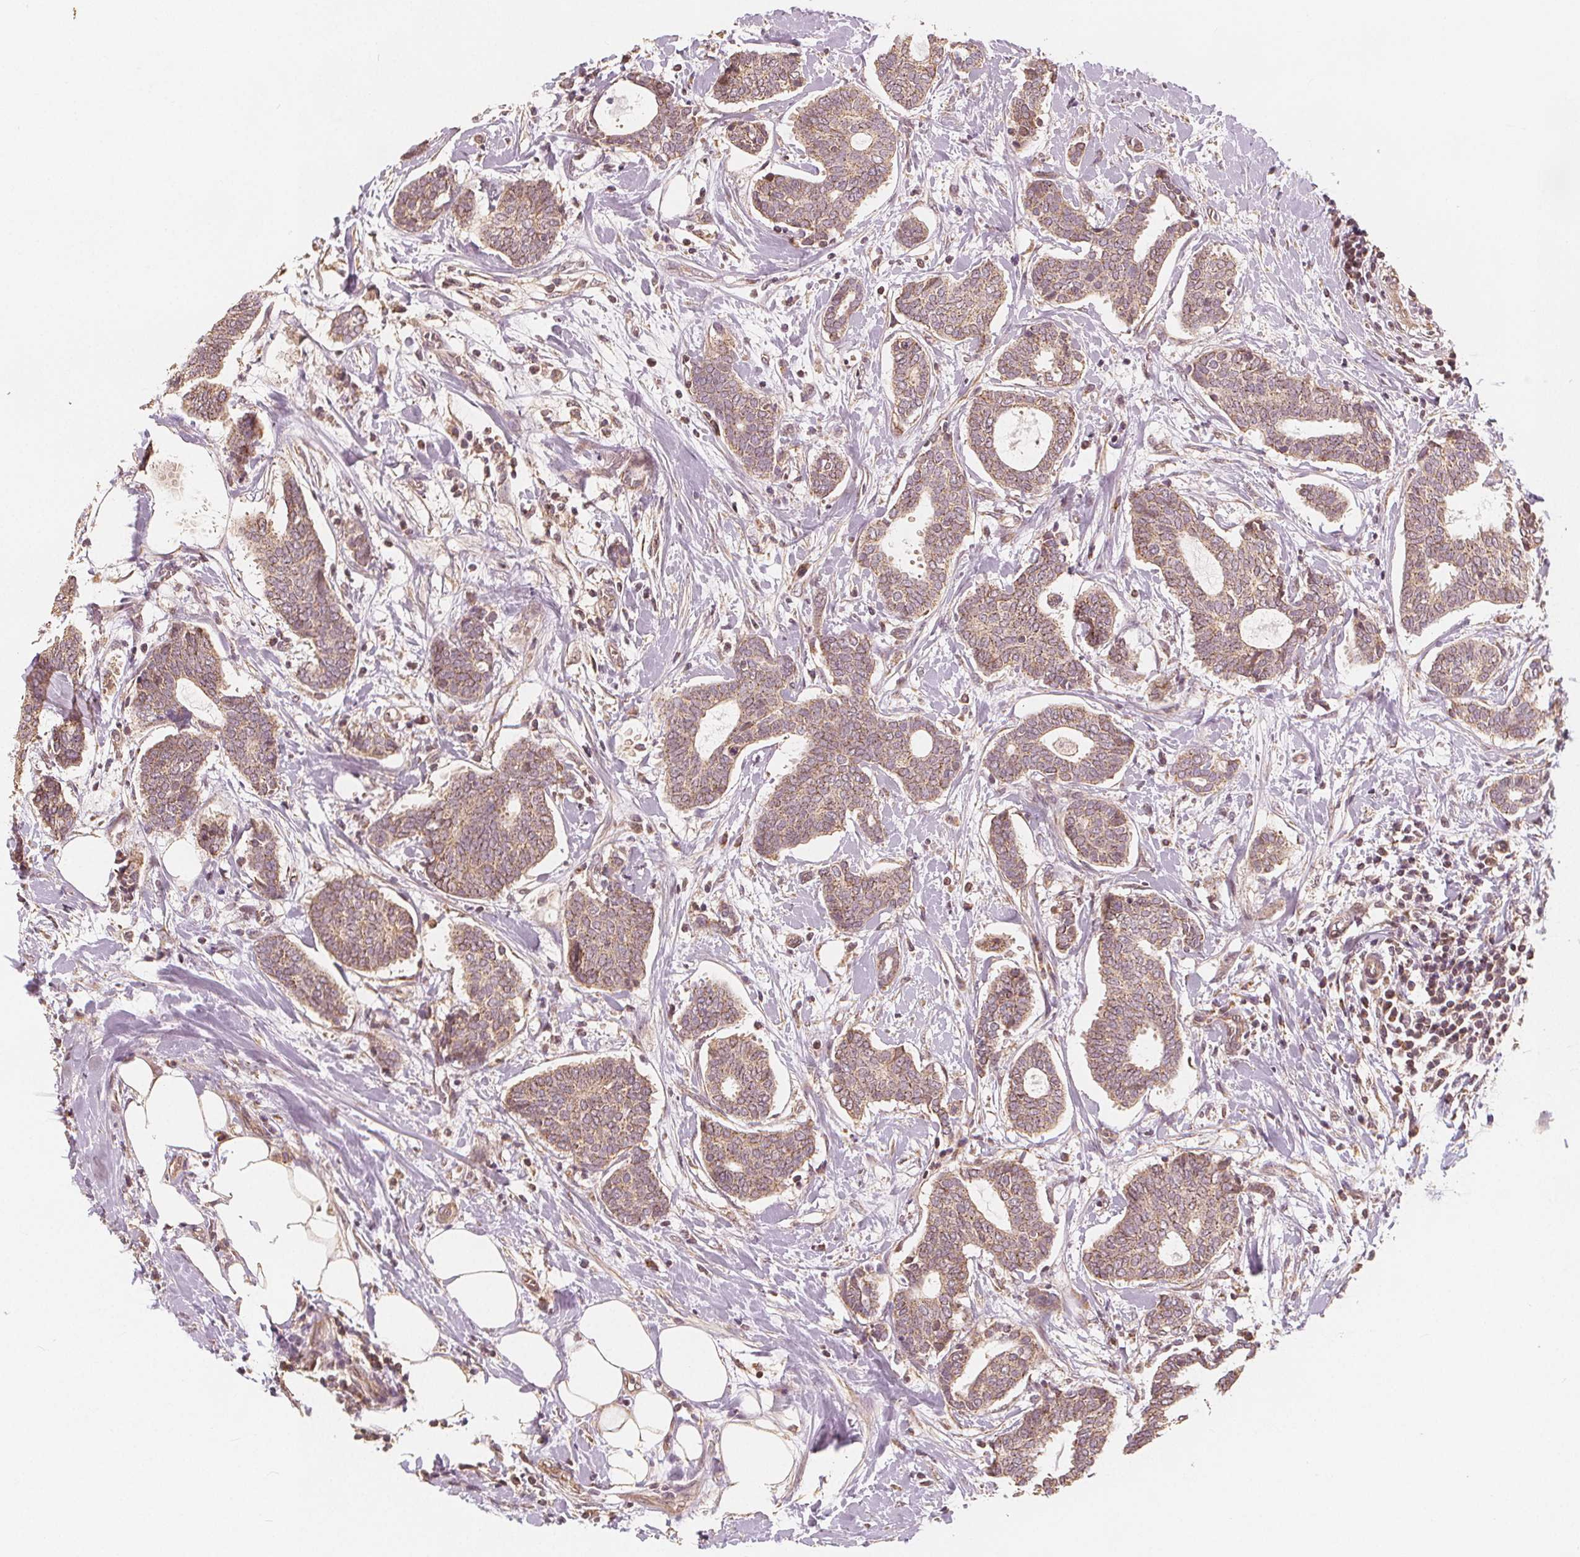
{"staining": {"intensity": "weak", "quantity": ">75%", "location": "cytoplasmic/membranous"}, "tissue": "breast cancer", "cell_type": "Tumor cells", "image_type": "cancer", "snomed": [{"axis": "morphology", "description": "Intraductal carcinoma, in situ"}, {"axis": "morphology", "description": "Duct carcinoma"}, {"axis": "morphology", "description": "Lobular carcinoma, in situ"}, {"axis": "topography", "description": "Breast"}], "caption": "Invasive ductal carcinoma (breast) stained with a brown dye demonstrates weak cytoplasmic/membranous positive positivity in approximately >75% of tumor cells.", "gene": "PEX26", "patient": {"sex": "female", "age": 44}}